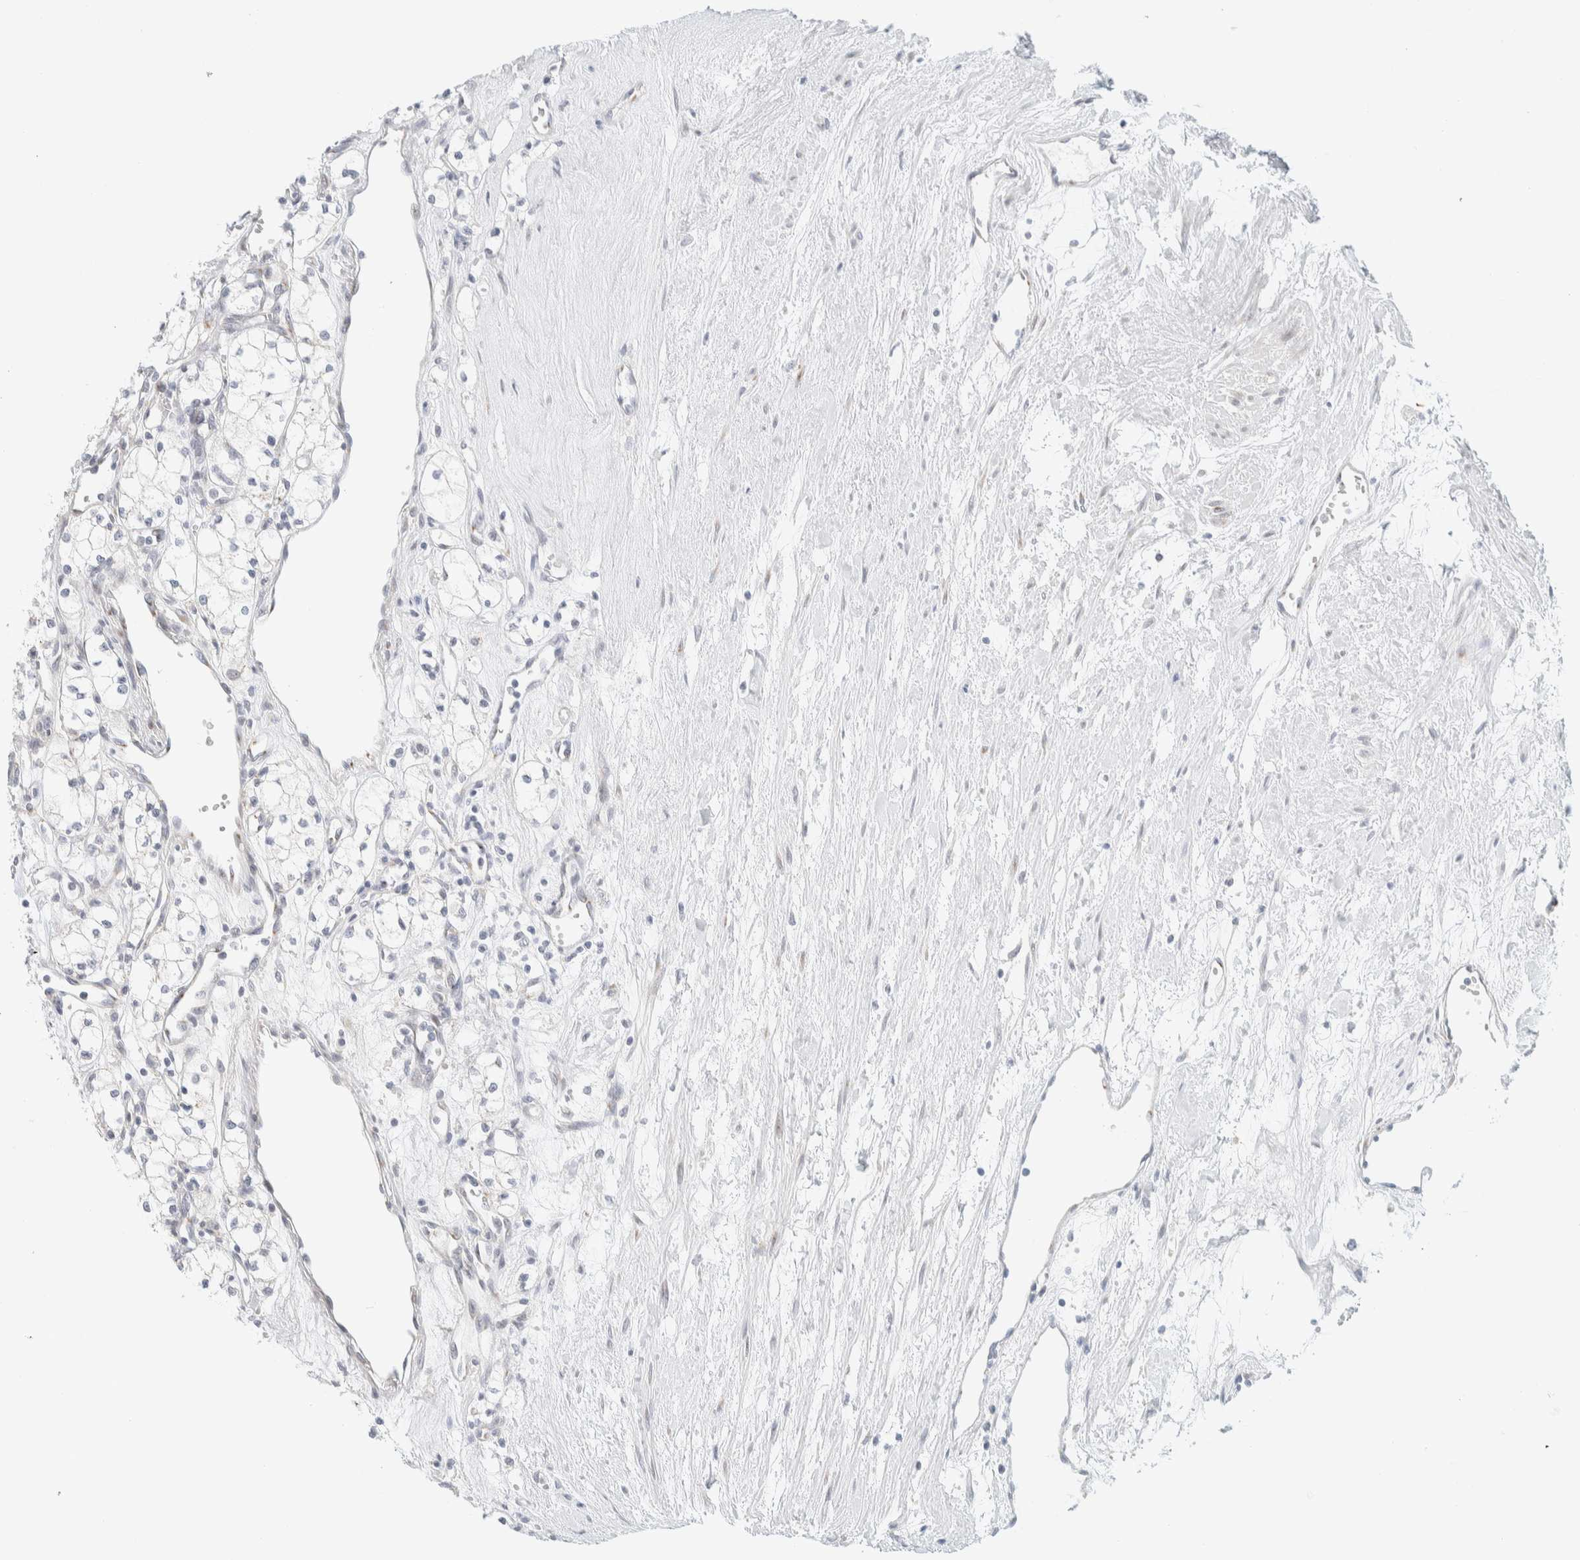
{"staining": {"intensity": "negative", "quantity": "none", "location": "none"}, "tissue": "renal cancer", "cell_type": "Tumor cells", "image_type": "cancer", "snomed": [{"axis": "morphology", "description": "Adenocarcinoma, NOS"}, {"axis": "topography", "description": "Kidney"}], "caption": "IHC of renal adenocarcinoma demonstrates no positivity in tumor cells.", "gene": "SPNS3", "patient": {"sex": "male", "age": 59}}